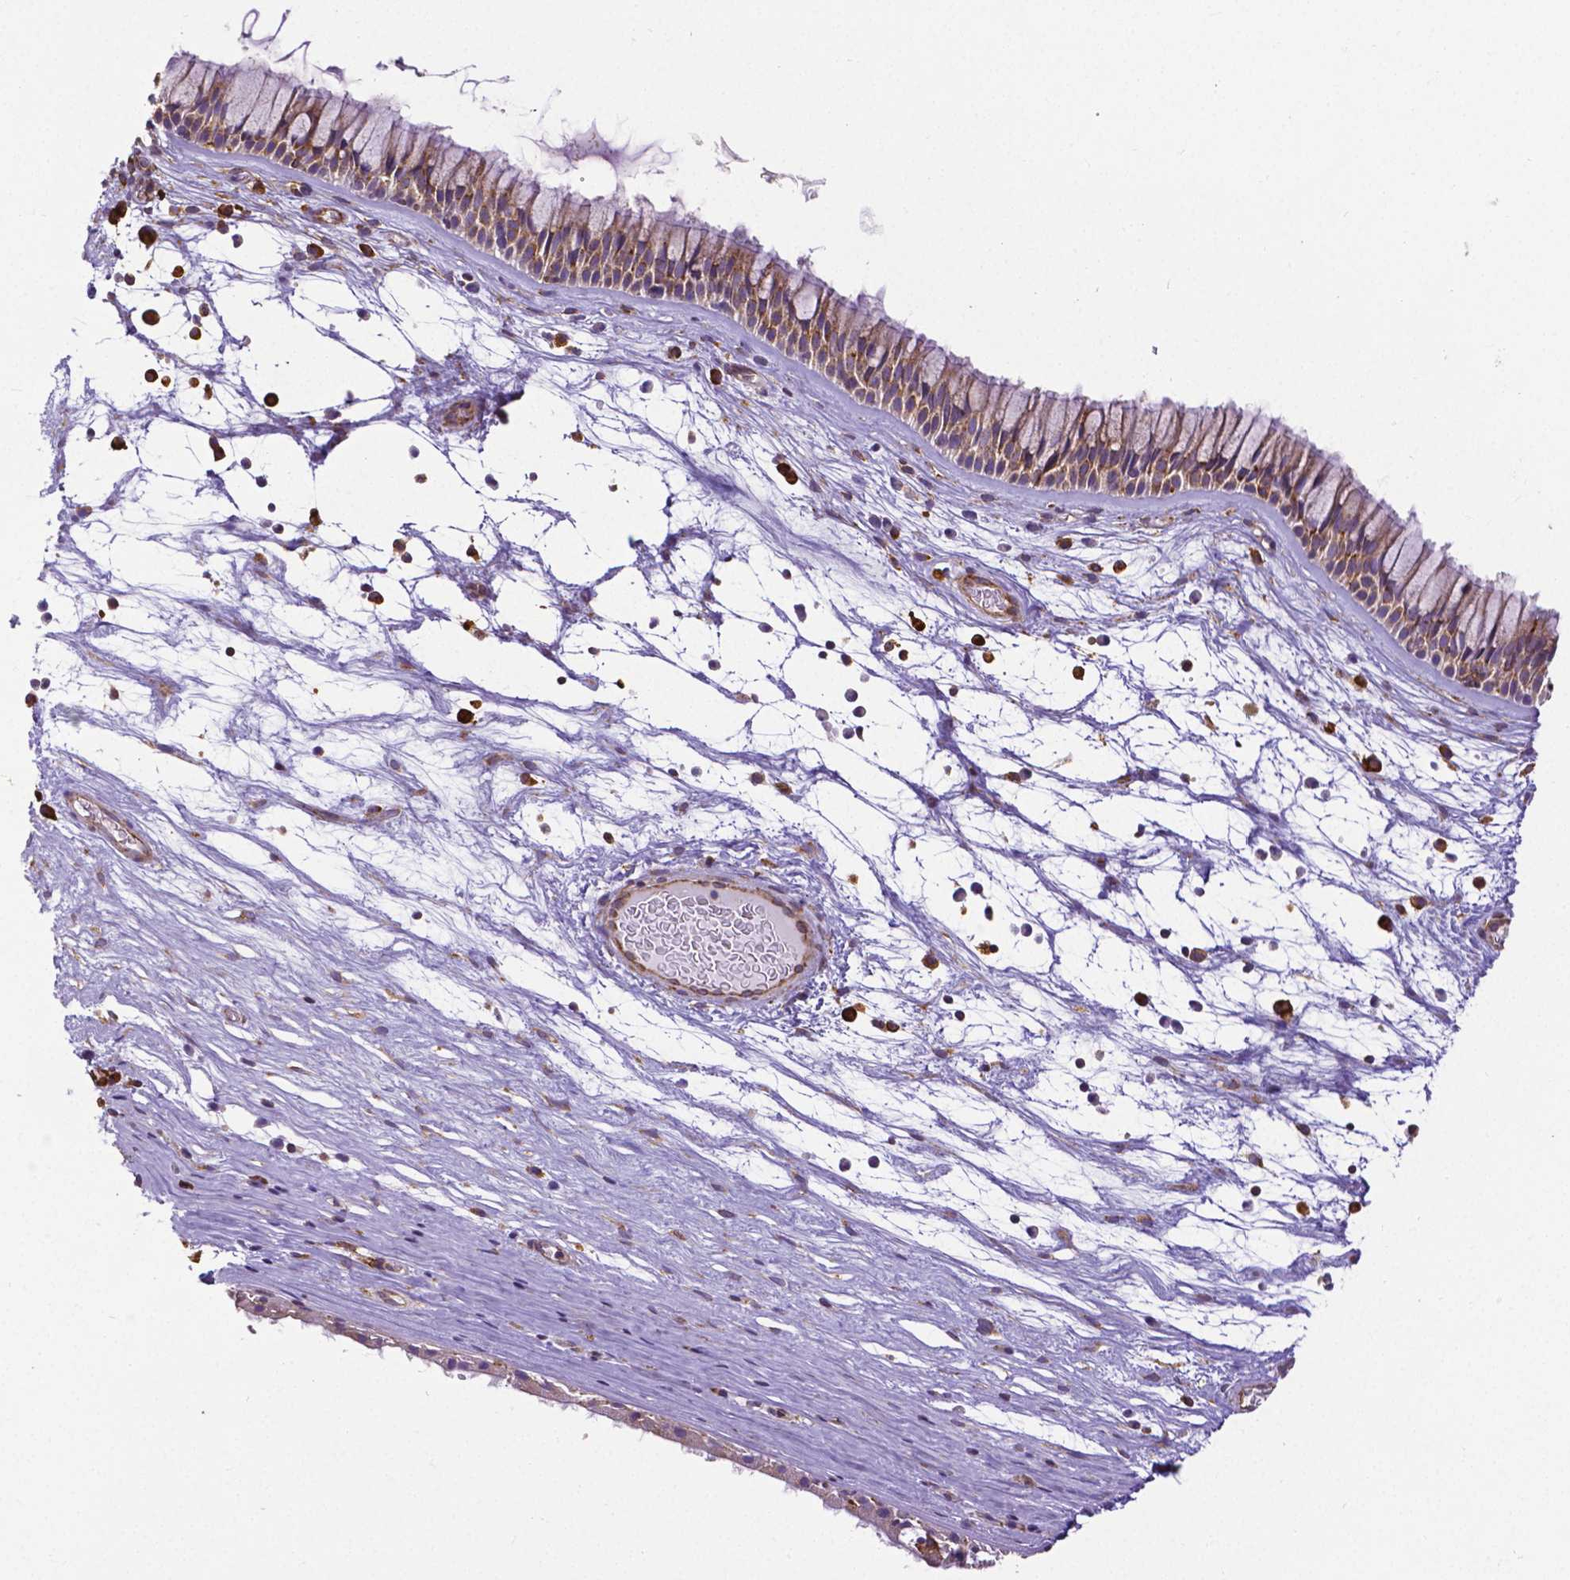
{"staining": {"intensity": "moderate", "quantity": "25%-75%", "location": "cytoplasmic/membranous"}, "tissue": "nasopharynx", "cell_type": "Respiratory epithelial cells", "image_type": "normal", "snomed": [{"axis": "morphology", "description": "Normal tissue, NOS"}, {"axis": "topography", "description": "Nasopharynx"}], "caption": "Moderate cytoplasmic/membranous expression for a protein is seen in approximately 25%-75% of respiratory epithelial cells of normal nasopharynx using immunohistochemistry (IHC).", "gene": "MTDH", "patient": {"sex": "male", "age": 74}}